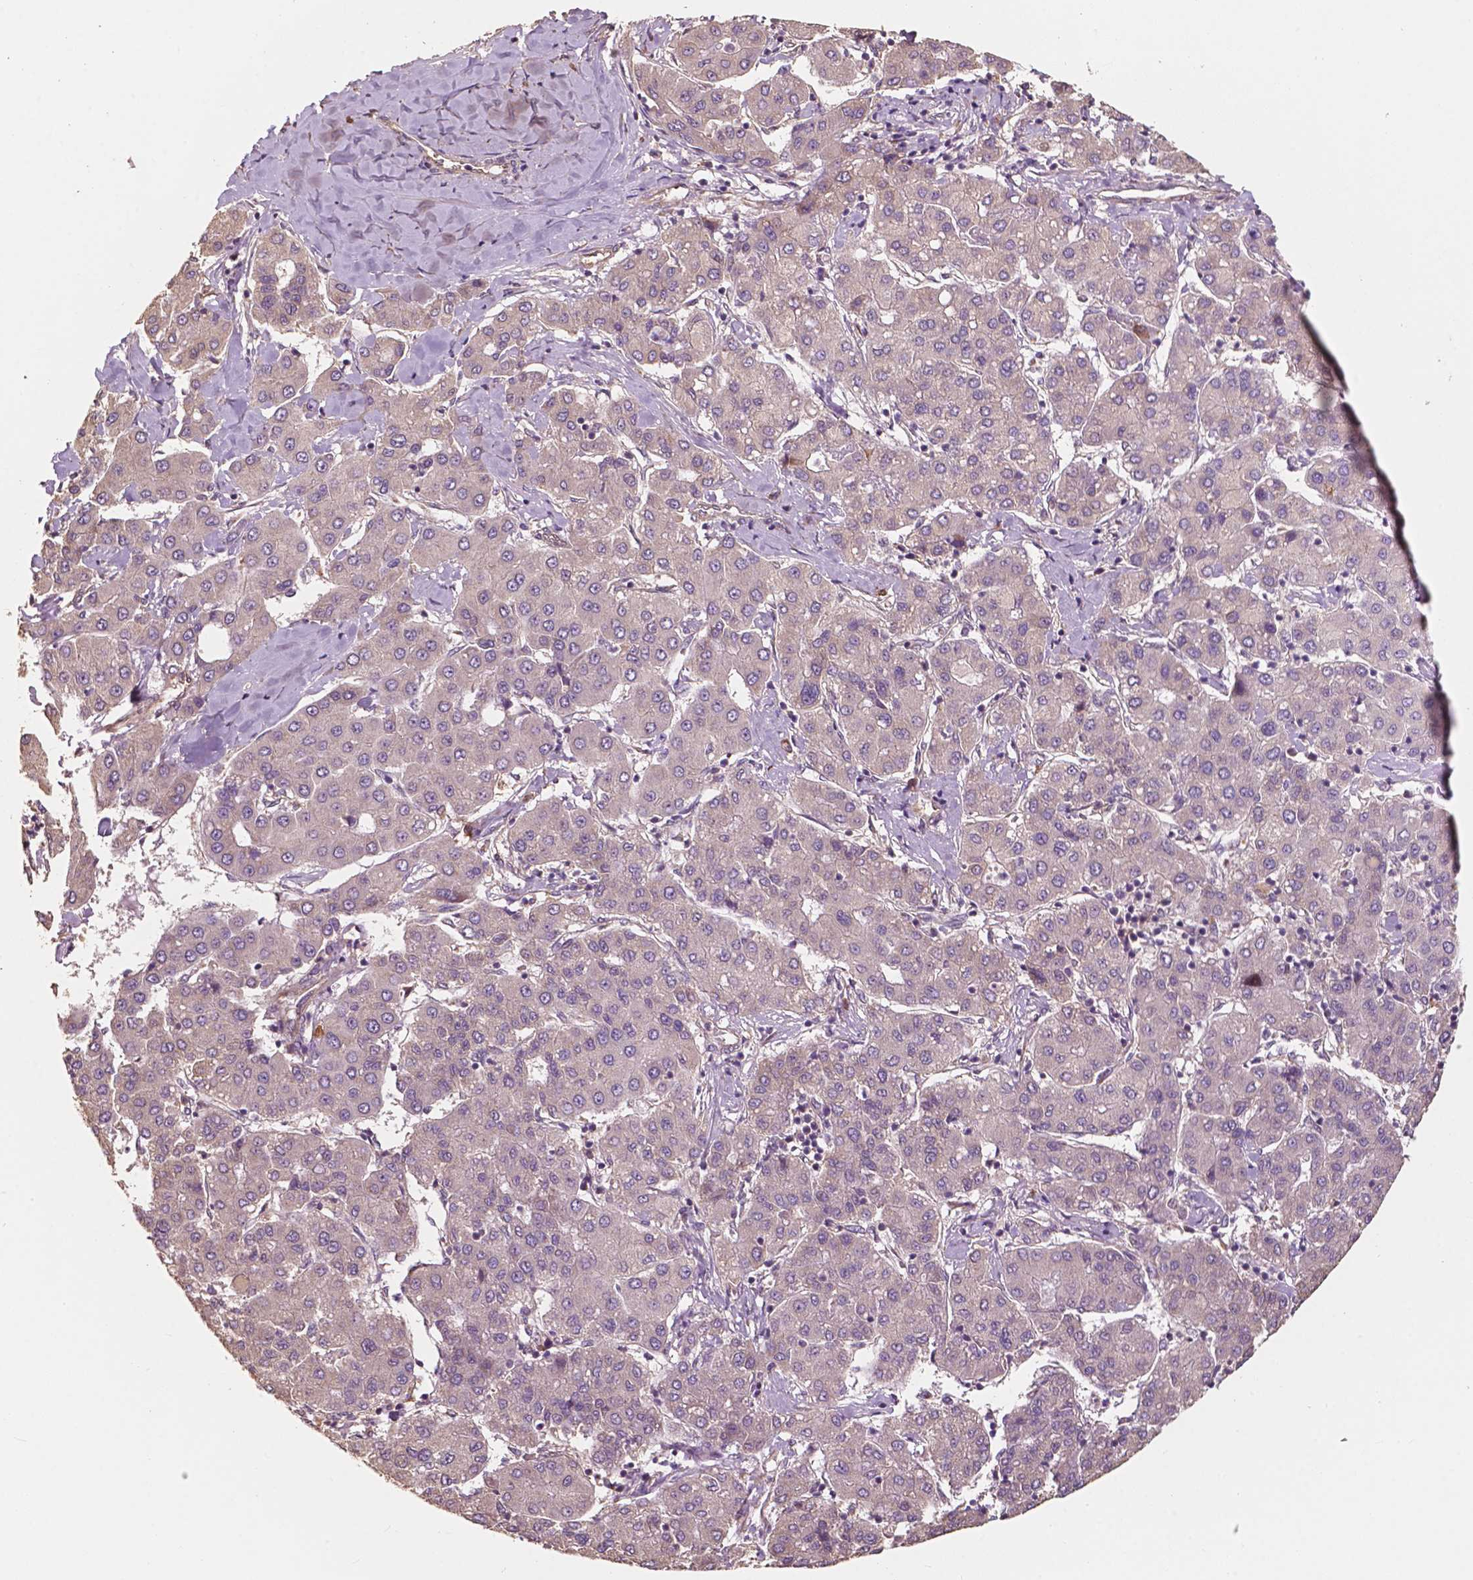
{"staining": {"intensity": "negative", "quantity": "none", "location": "none"}, "tissue": "liver cancer", "cell_type": "Tumor cells", "image_type": "cancer", "snomed": [{"axis": "morphology", "description": "Carcinoma, Hepatocellular, NOS"}, {"axis": "topography", "description": "Liver"}], "caption": "This micrograph is of liver cancer stained with immunohistochemistry (IHC) to label a protein in brown with the nuclei are counter-stained blue. There is no staining in tumor cells.", "gene": "G3BP1", "patient": {"sex": "male", "age": 65}}